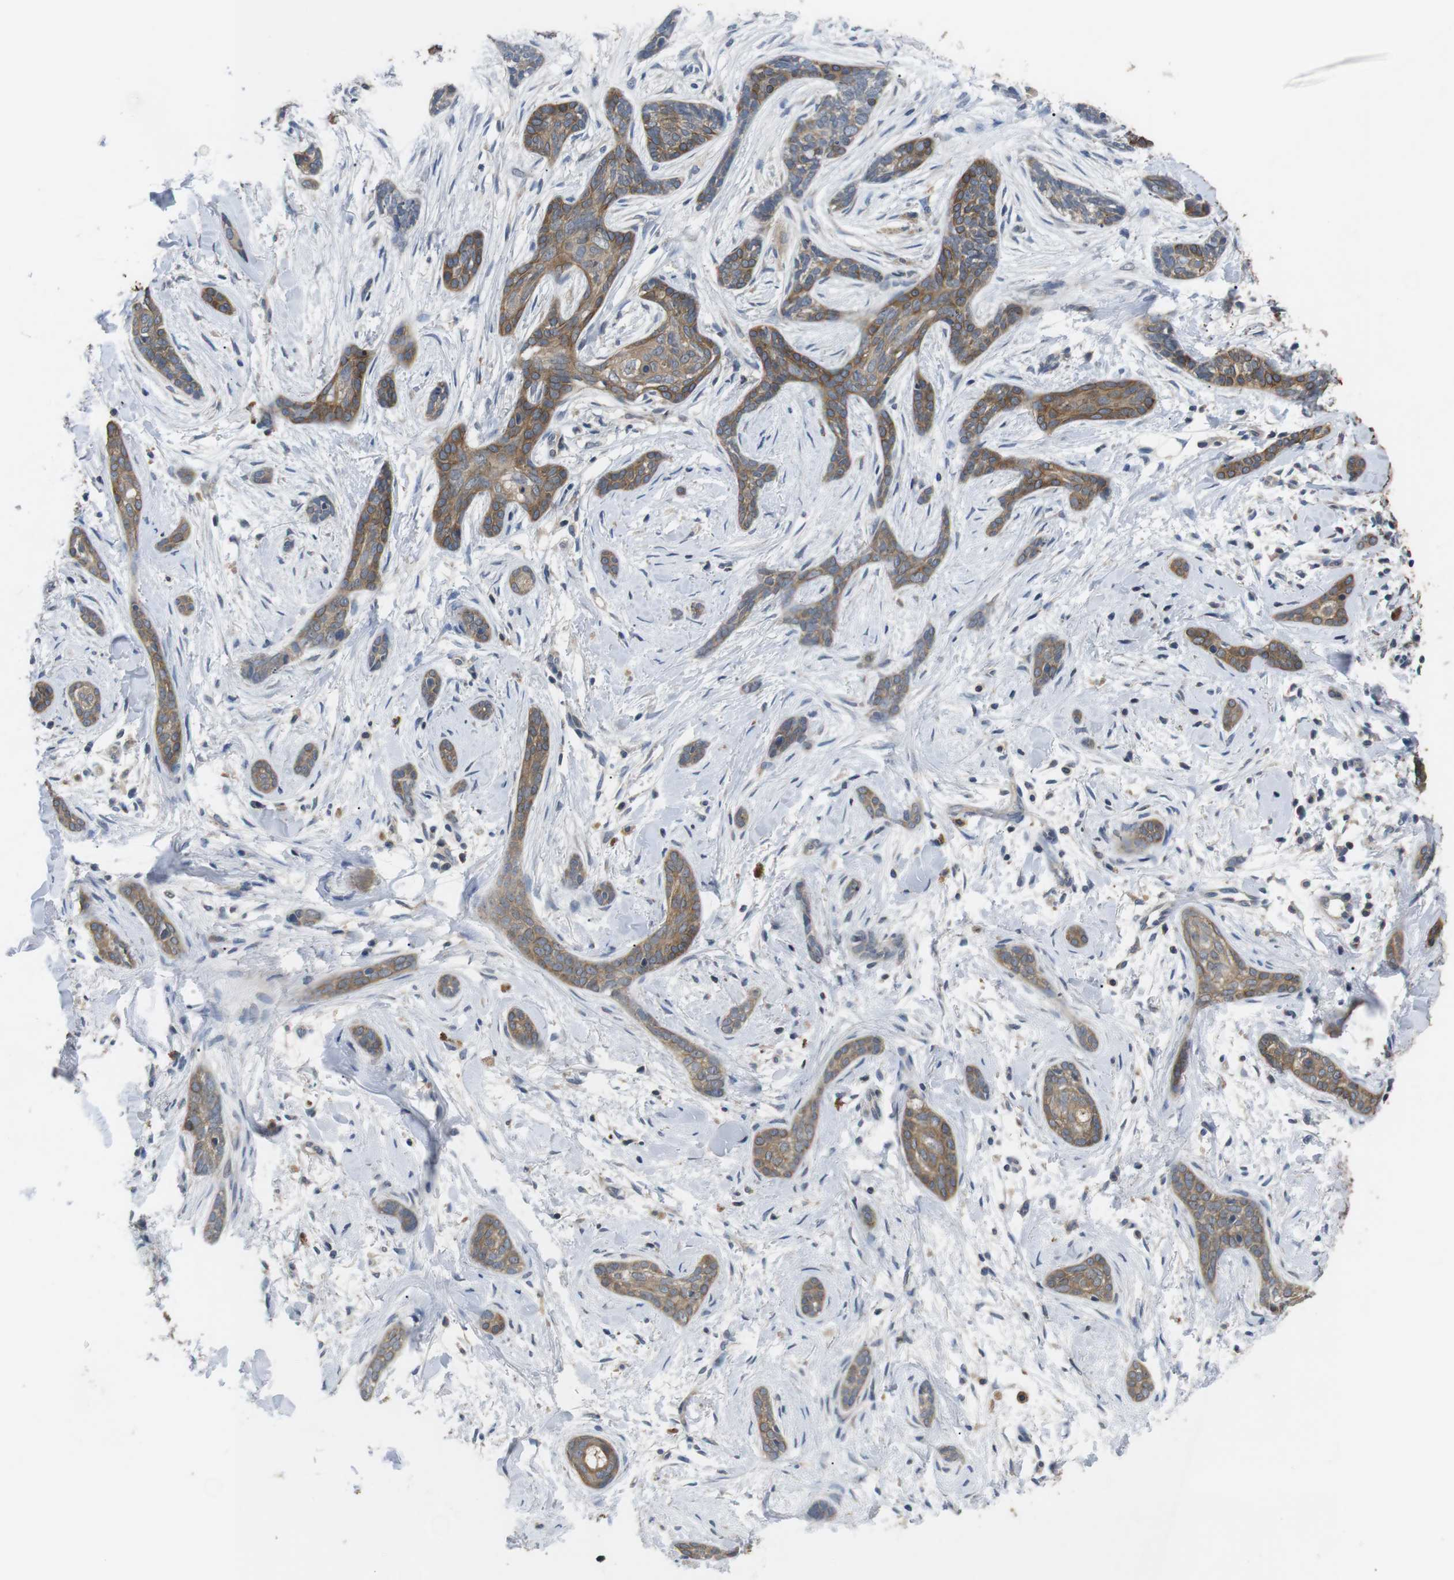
{"staining": {"intensity": "moderate", "quantity": ">75%", "location": "cytoplasmic/membranous"}, "tissue": "skin cancer", "cell_type": "Tumor cells", "image_type": "cancer", "snomed": [{"axis": "morphology", "description": "Basal cell carcinoma"}, {"axis": "morphology", "description": "Adnexal tumor, benign"}, {"axis": "topography", "description": "Skin"}], "caption": "Tumor cells reveal medium levels of moderate cytoplasmic/membranous positivity in approximately >75% of cells in skin cancer. (DAB = brown stain, brightfield microscopy at high magnification).", "gene": "ADGRL3", "patient": {"sex": "female", "age": 42}}